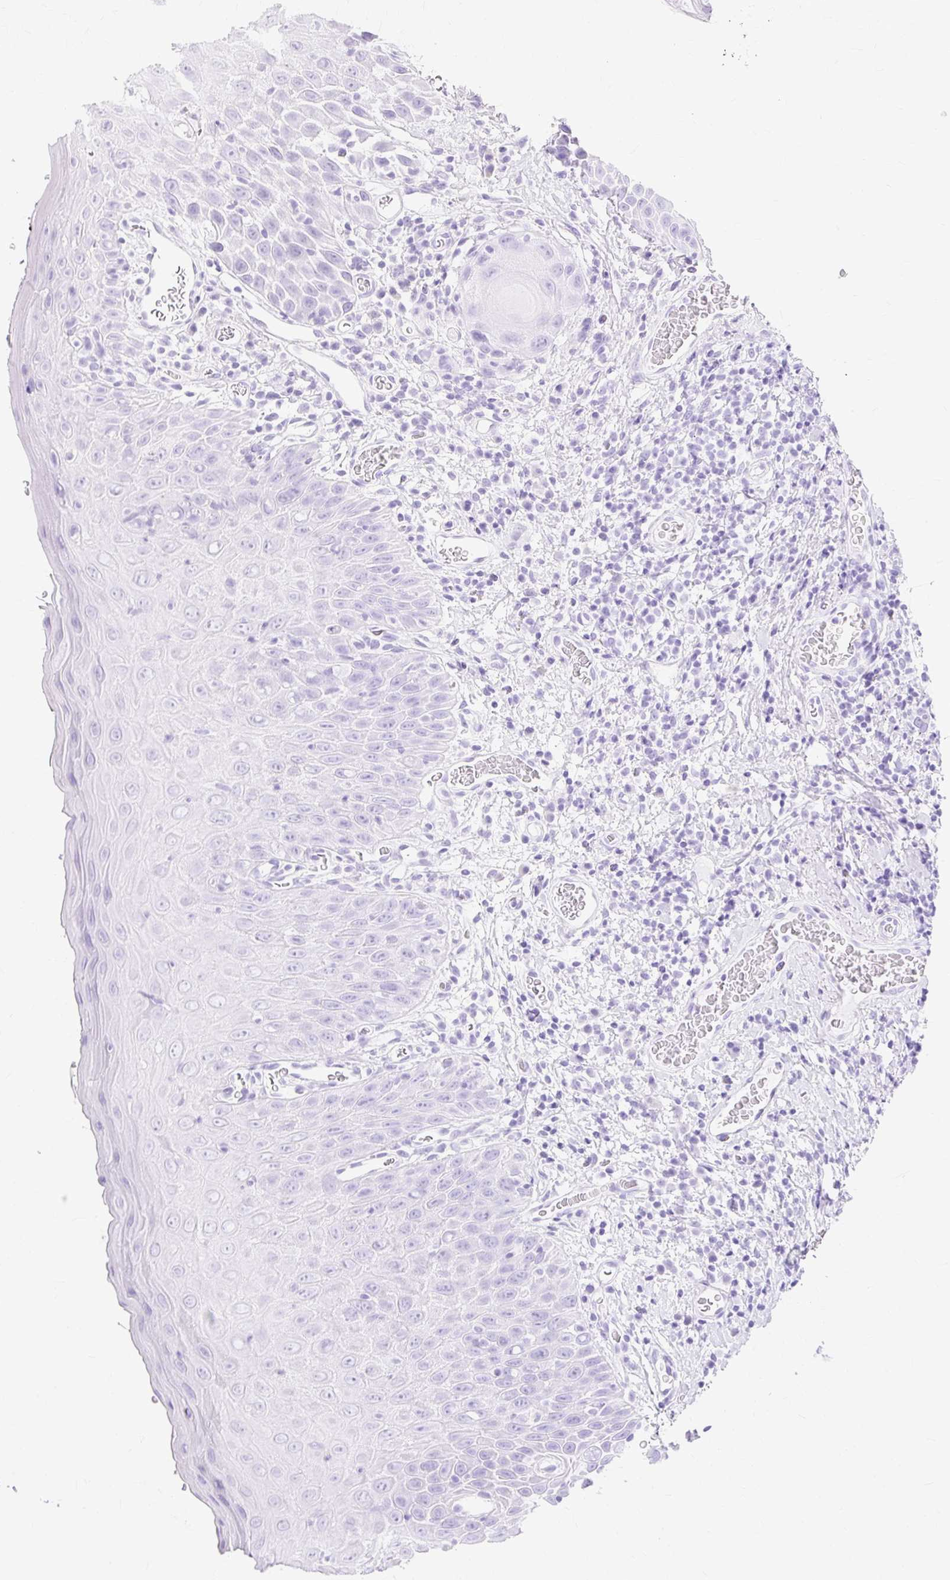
{"staining": {"intensity": "negative", "quantity": "none", "location": "none"}, "tissue": "oral mucosa", "cell_type": "Squamous epithelial cells", "image_type": "normal", "snomed": [{"axis": "morphology", "description": "Normal tissue, NOS"}, {"axis": "morphology", "description": "Squamous cell carcinoma, NOS"}, {"axis": "topography", "description": "Oral tissue"}, {"axis": "topography", "description": "Tounge, NOS"}, {"axis": "topography", "description": "Head-Neck"}], "caption": "This is an immunohistochemistry (IHC) image of normal oral mucosa. There is no expression in squamous epithelial cells.", "gene": "MBP", "patient": {"sex": "male", "age": 76}}